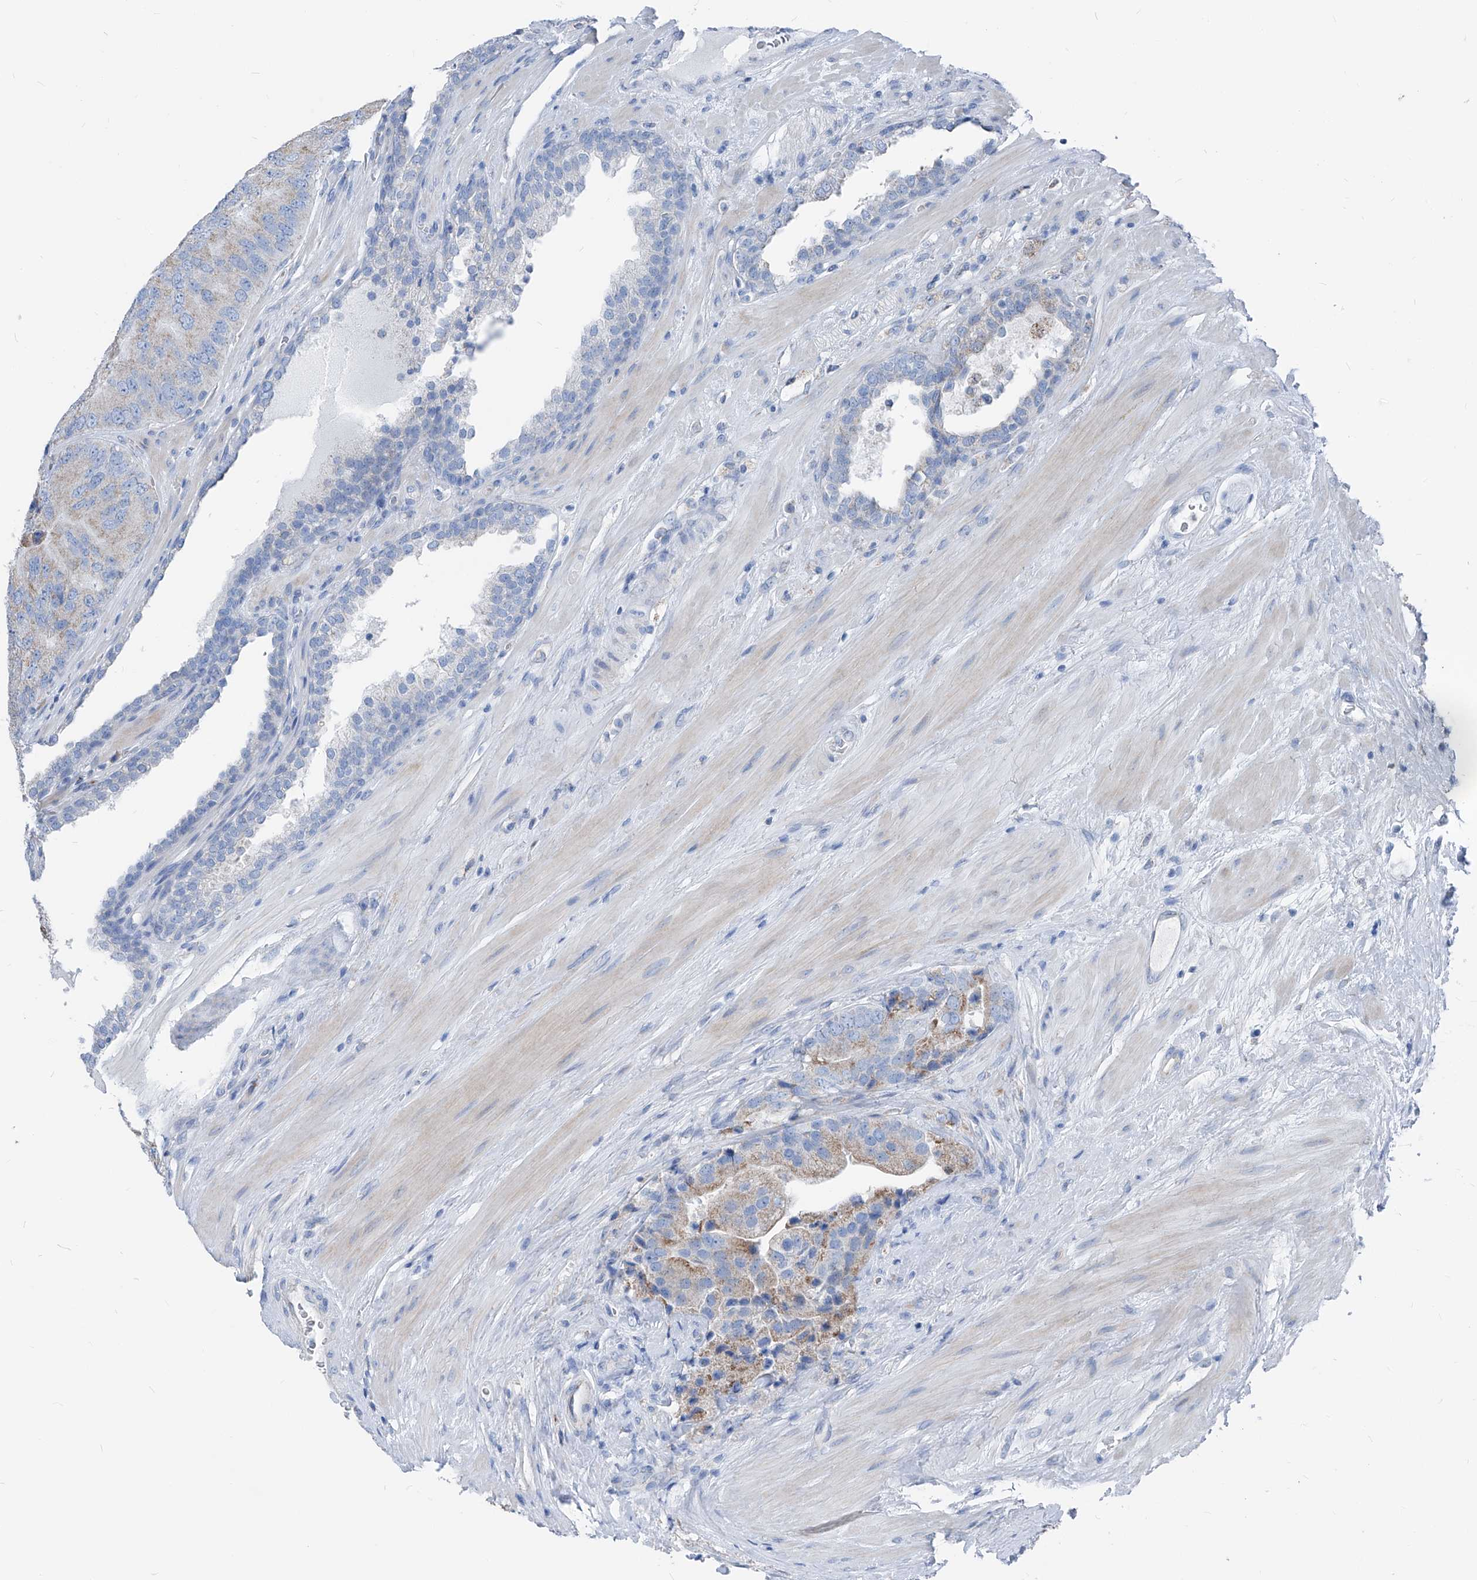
{"staining": {"intensity": "weak", "quantity": "25%-75%", "location": "cytoplasmic/membranous"}, "tissue": "prostate cancer", "cell_type": "Tumor cells", "image_type": "cancer", "snomed": [{"axis": "morphology", "description": "Adenocarcinoma, High grade"}, {"axis": "topography", "description": "Prostate"}], "caption": "About 25%-75% of tumor cells in human high-grade adenocarcinoma (prostate) exhibit weak cytoplasmic/membranous protein staining as visualized by brown immunohistochemical staining.", "gene": "AGPS", "patient": {"sex": "male", "age": 70}}